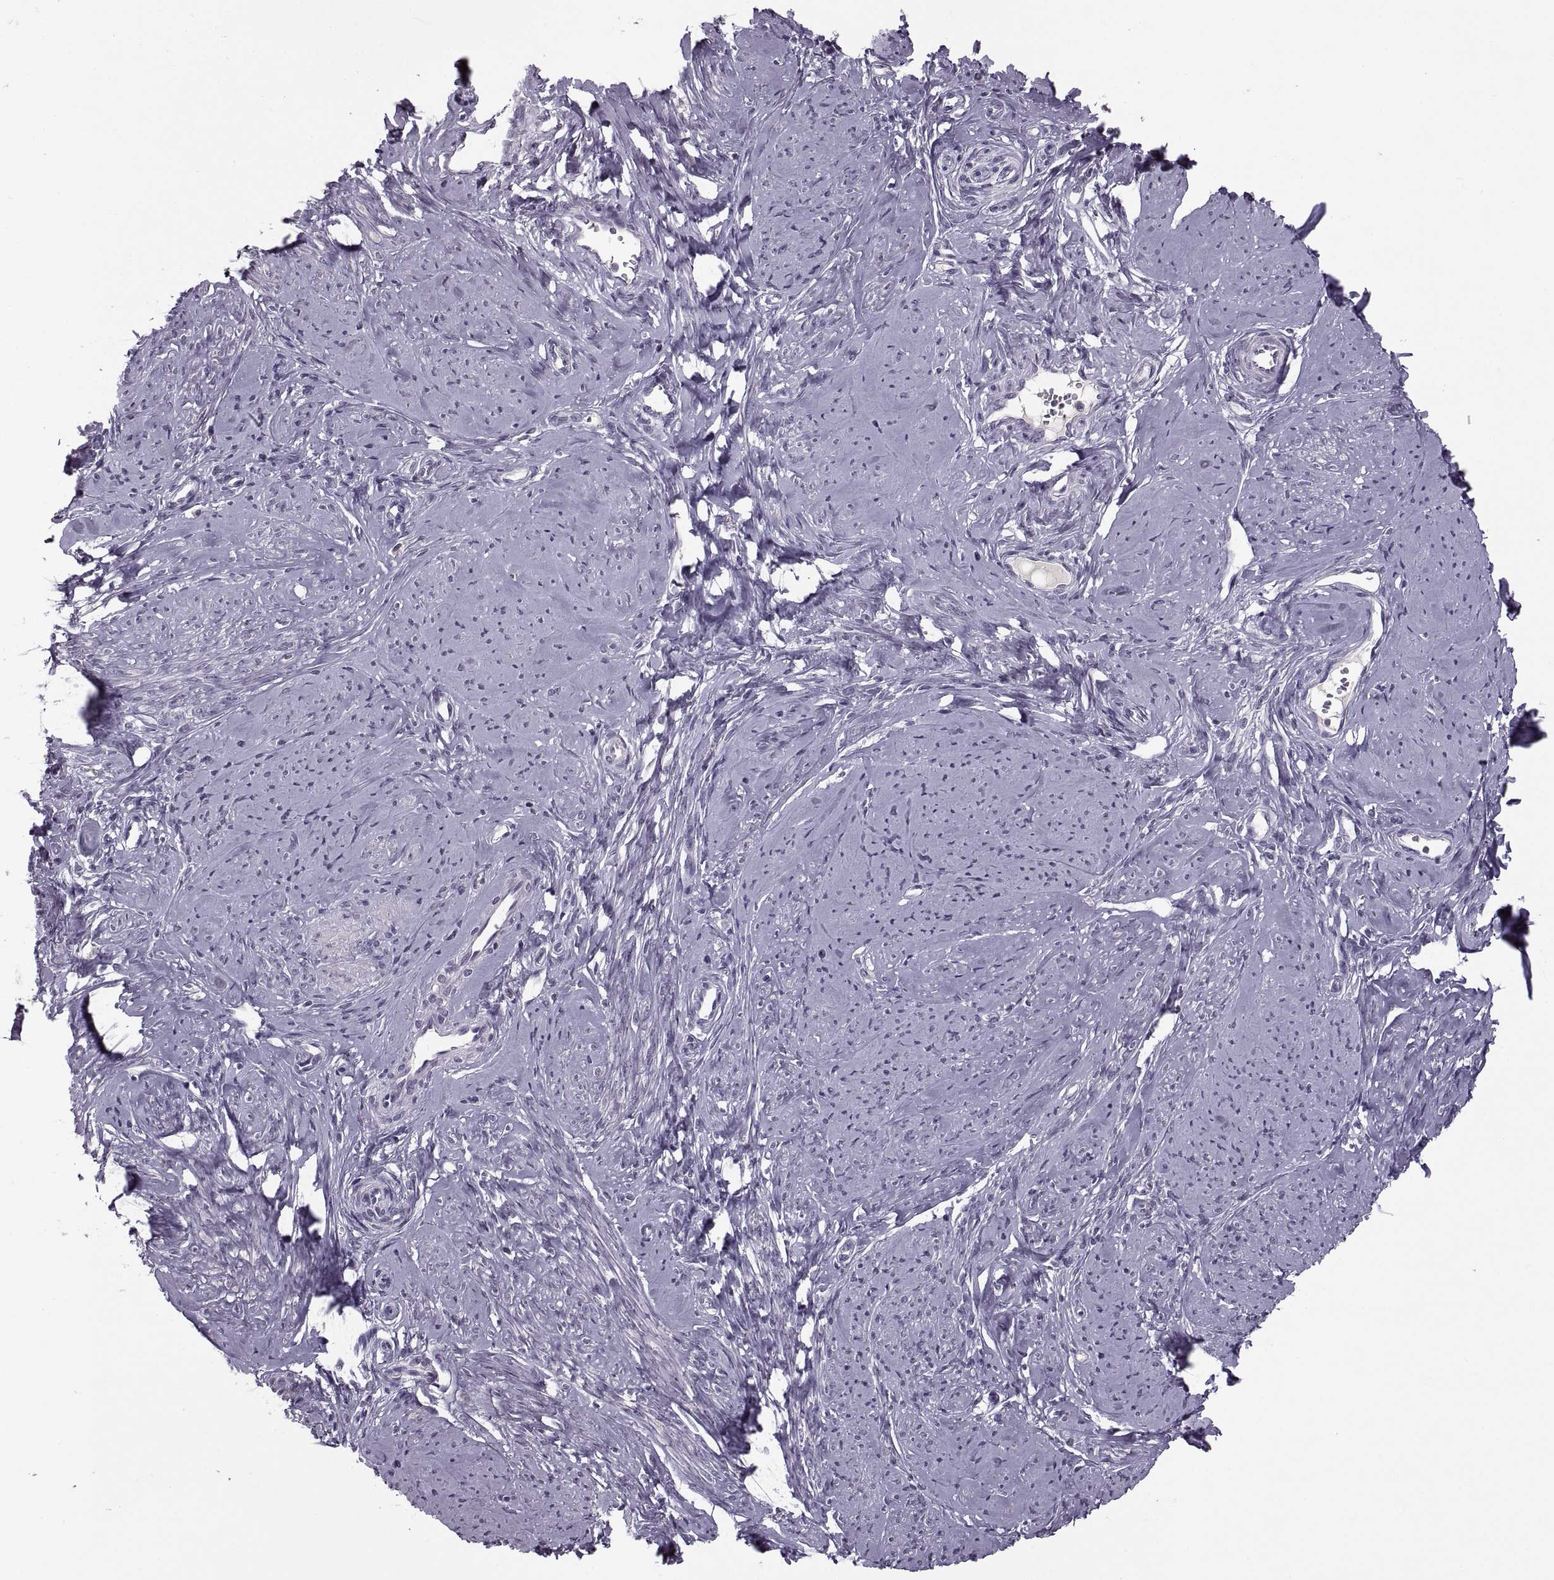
{"staining": {"intensity": "negative", "quantity": "none", "location": "none"}, "tissue": "smooth muscle", "cell_type": "Smooth muscle cells", "image_type": "normal", "snomed": [{"axis": "morphology", "description": "Normal tissue, NOS"}, {"axis": "topography", "description": "Smooth muscle"}], "caption": "Immunohistochemistry of normal smooth muscle exhibits no staining in smooth muscle cells.", "gene": "CACNA1F", "patient": {"sex": "female", "age": 48}}